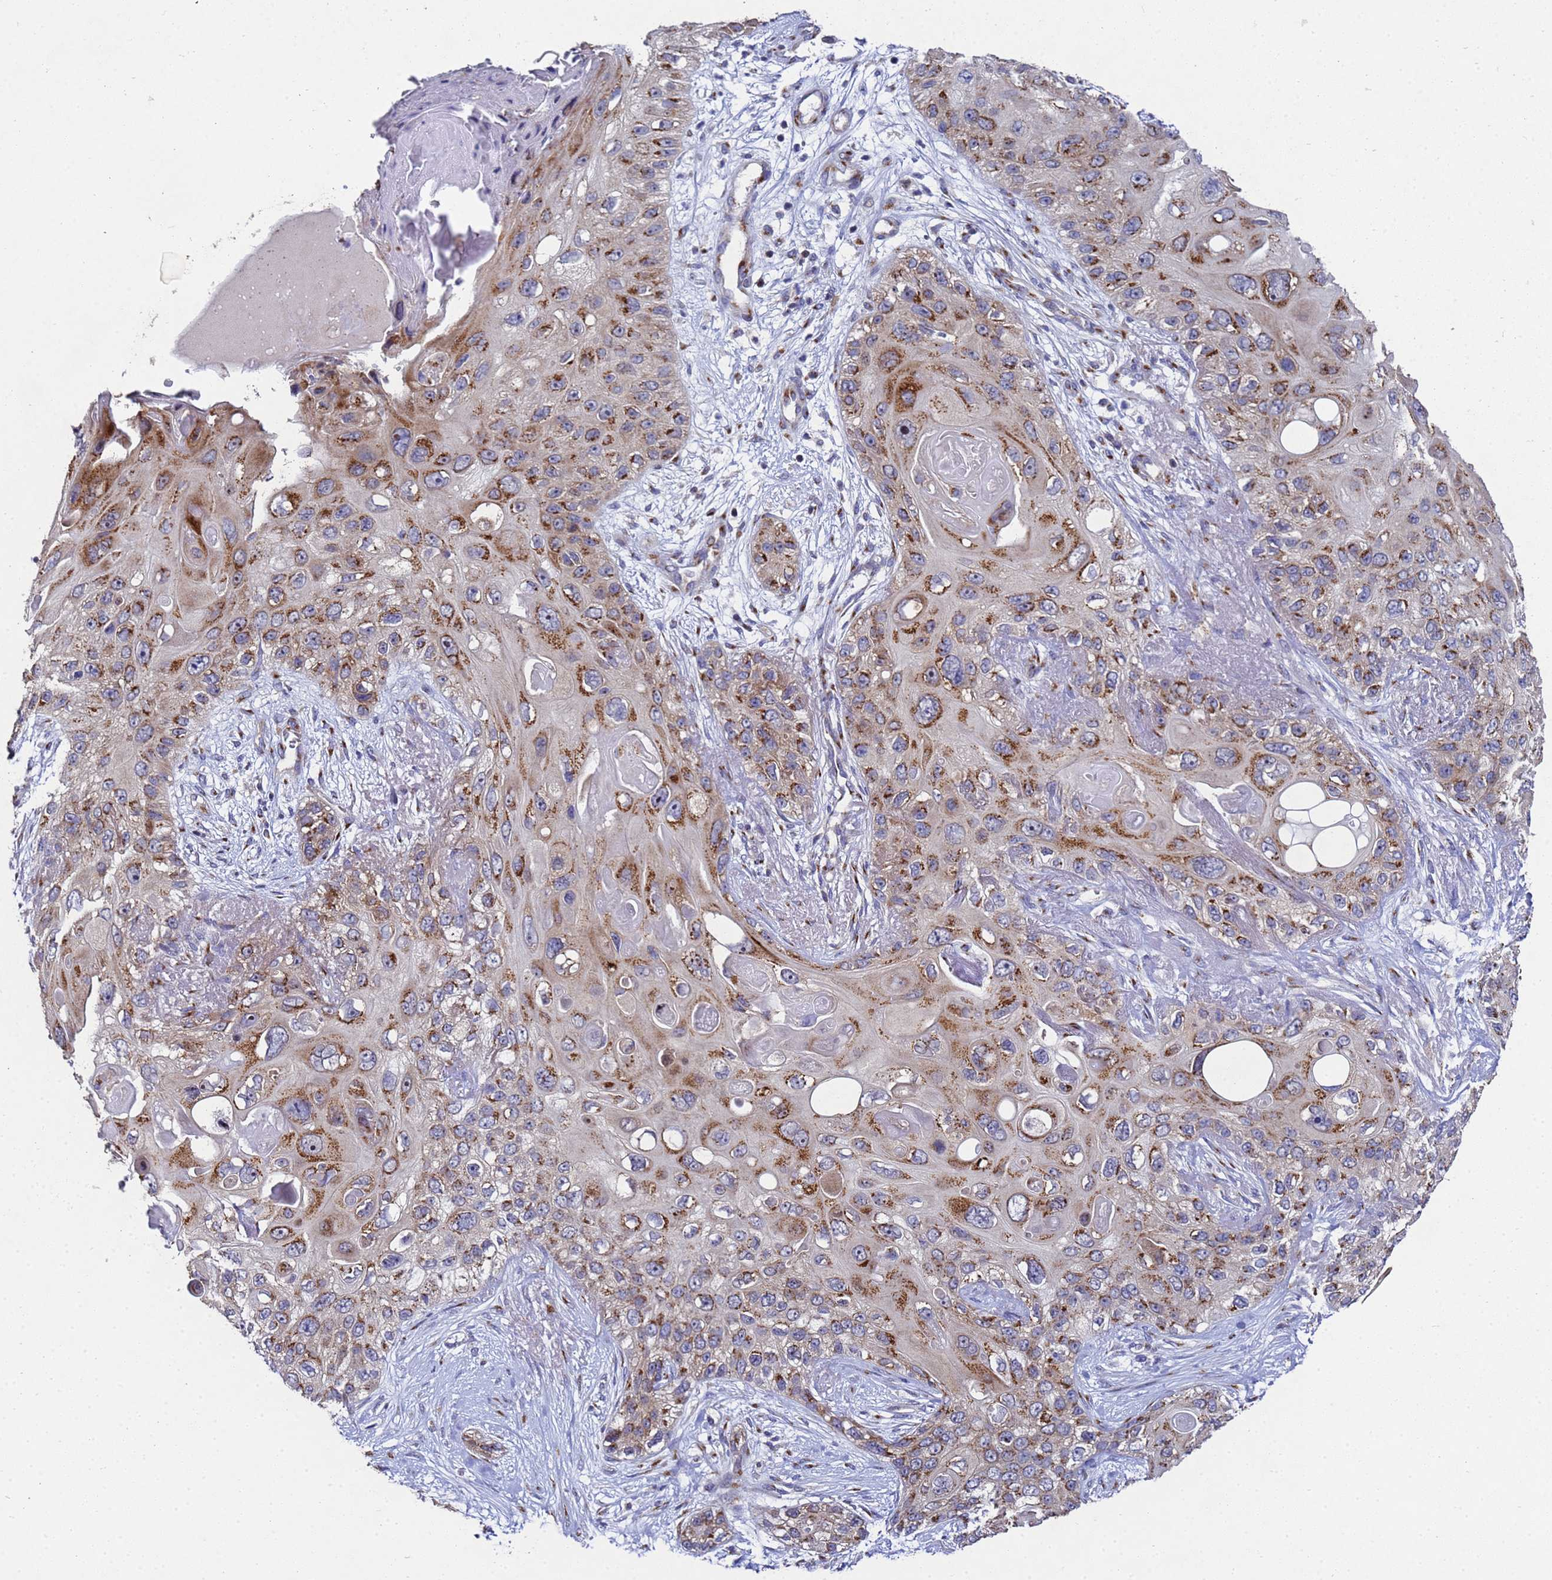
{"staining": {"intensity": "moderate", "quantity": ">75%", "location": "cytoplasmic/membranous"}, "tissue": "skin cancer", "cell_type": "Tumor cells", "image_type": "cancer", "snomed": [{"axis": "morphology", "description": "Normal tissue, NOS"}, {"axis": "morphology", "description": "Squamous cell carcinoma, NOS"}, {"axis": "topography", "description": "Skin"}], "caption": "DAB immunohistochemical staining of squamous cell carcinoma (skin) exhibits moderate cytoplasmic/membranous protein positivity in approximately >75% of tumor cells.", "gene": "NSUN6", "patient": {"sex": "male", "age": 72}}